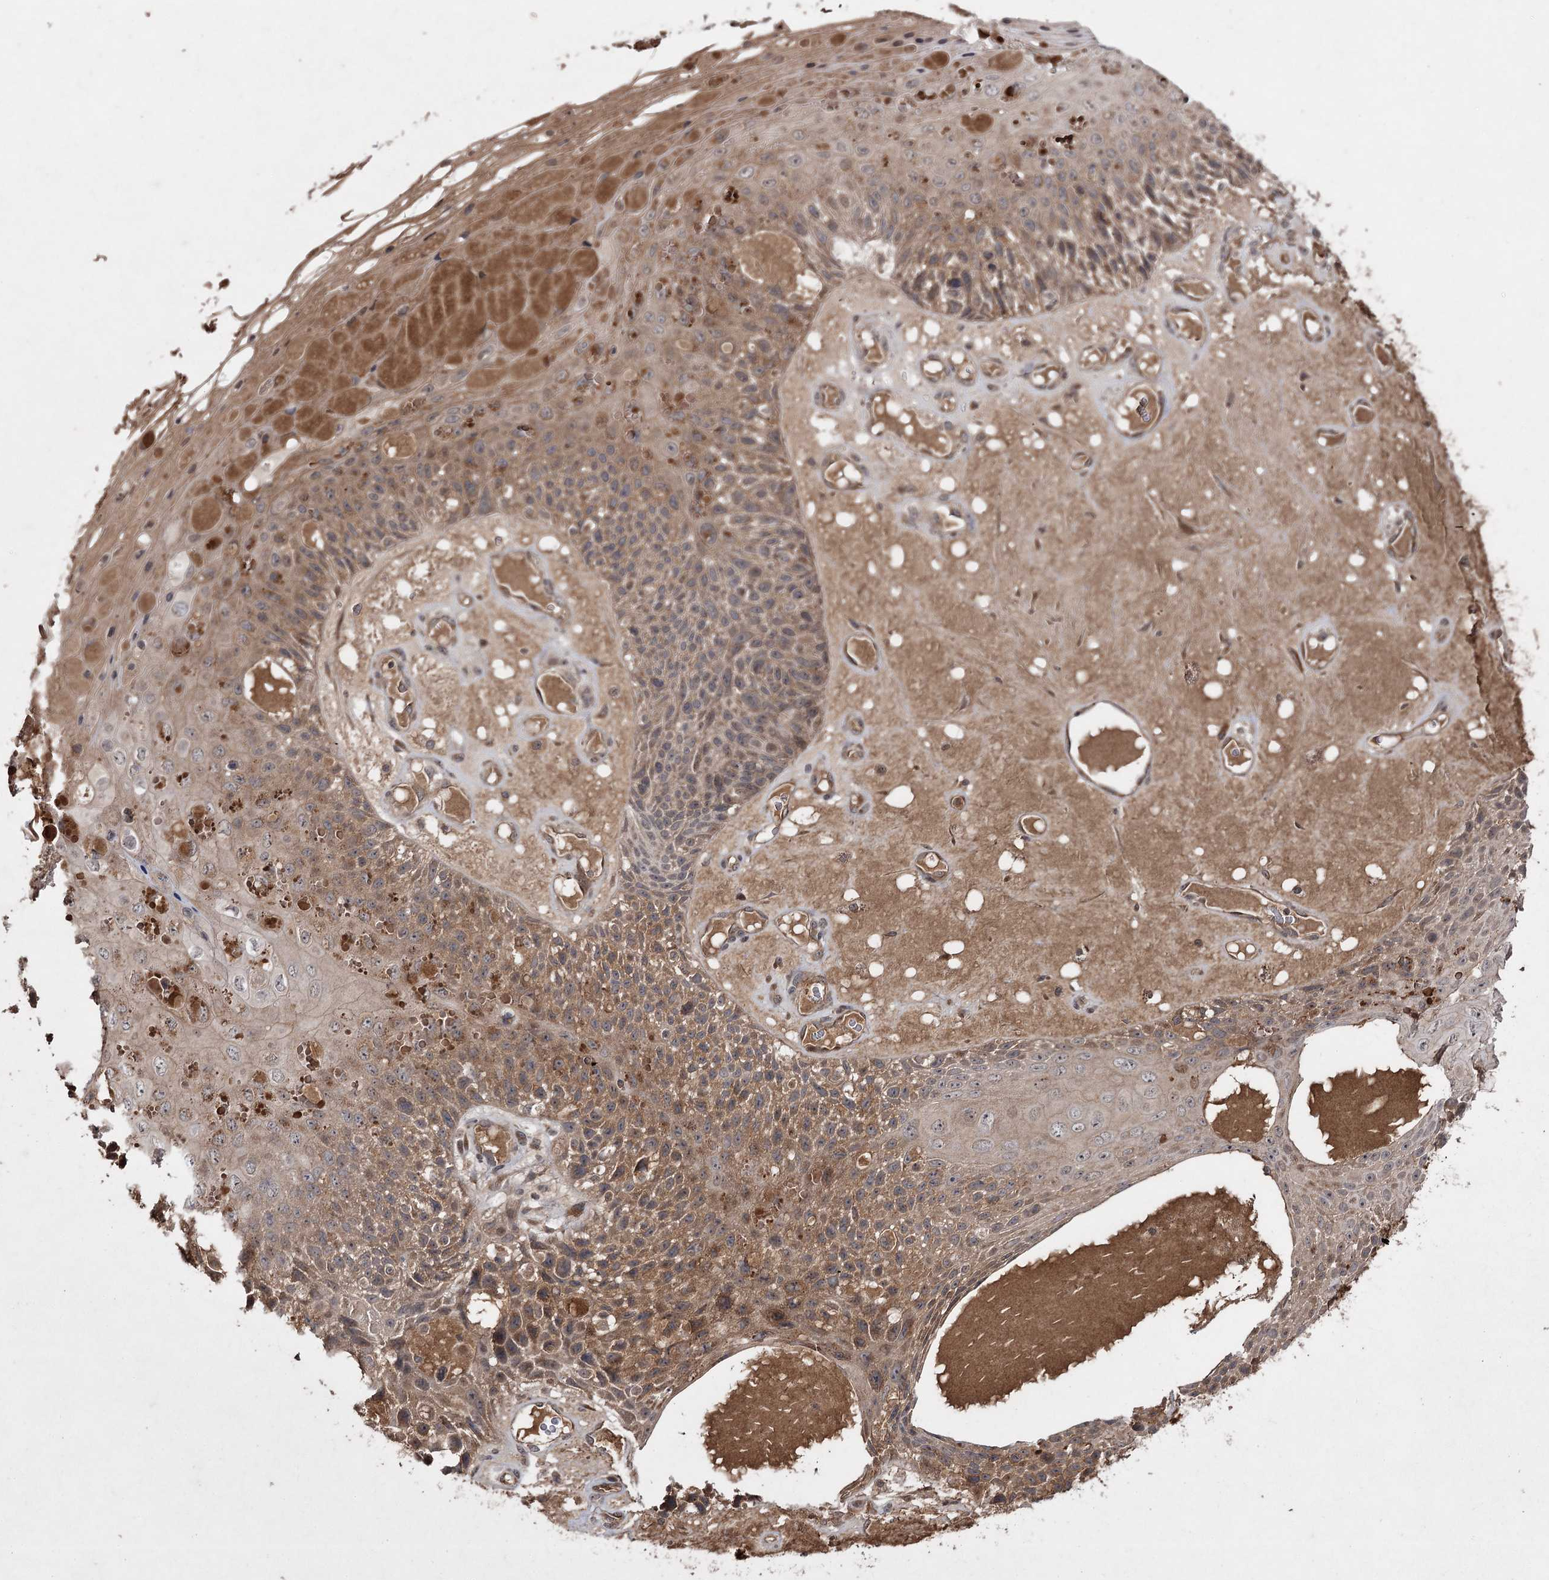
{"staining": {"intensity": "moderate", "quantity": "25%-75%", "location": "cytoplasmic/membranous"}, "tissue": "skin cancer", "cell_type": "Tumor cells", "image_type": "cancer", "snomed": [{"axis": "morphology", "description": "Squamous cell carcinoma, NOS"}, {"axis": "topography", "description": "Skin"}], "caption": "IHC (DAB) staining of human skin cancer (squamous cell carcinoma) exhibits moderate cytoplasmic/membranous protein staining in approximately 25%-75% of tumor cells. Nuclei are stained in blue.", "gene": "FANCL", "patient": {"sex": "female", "age": 88}}